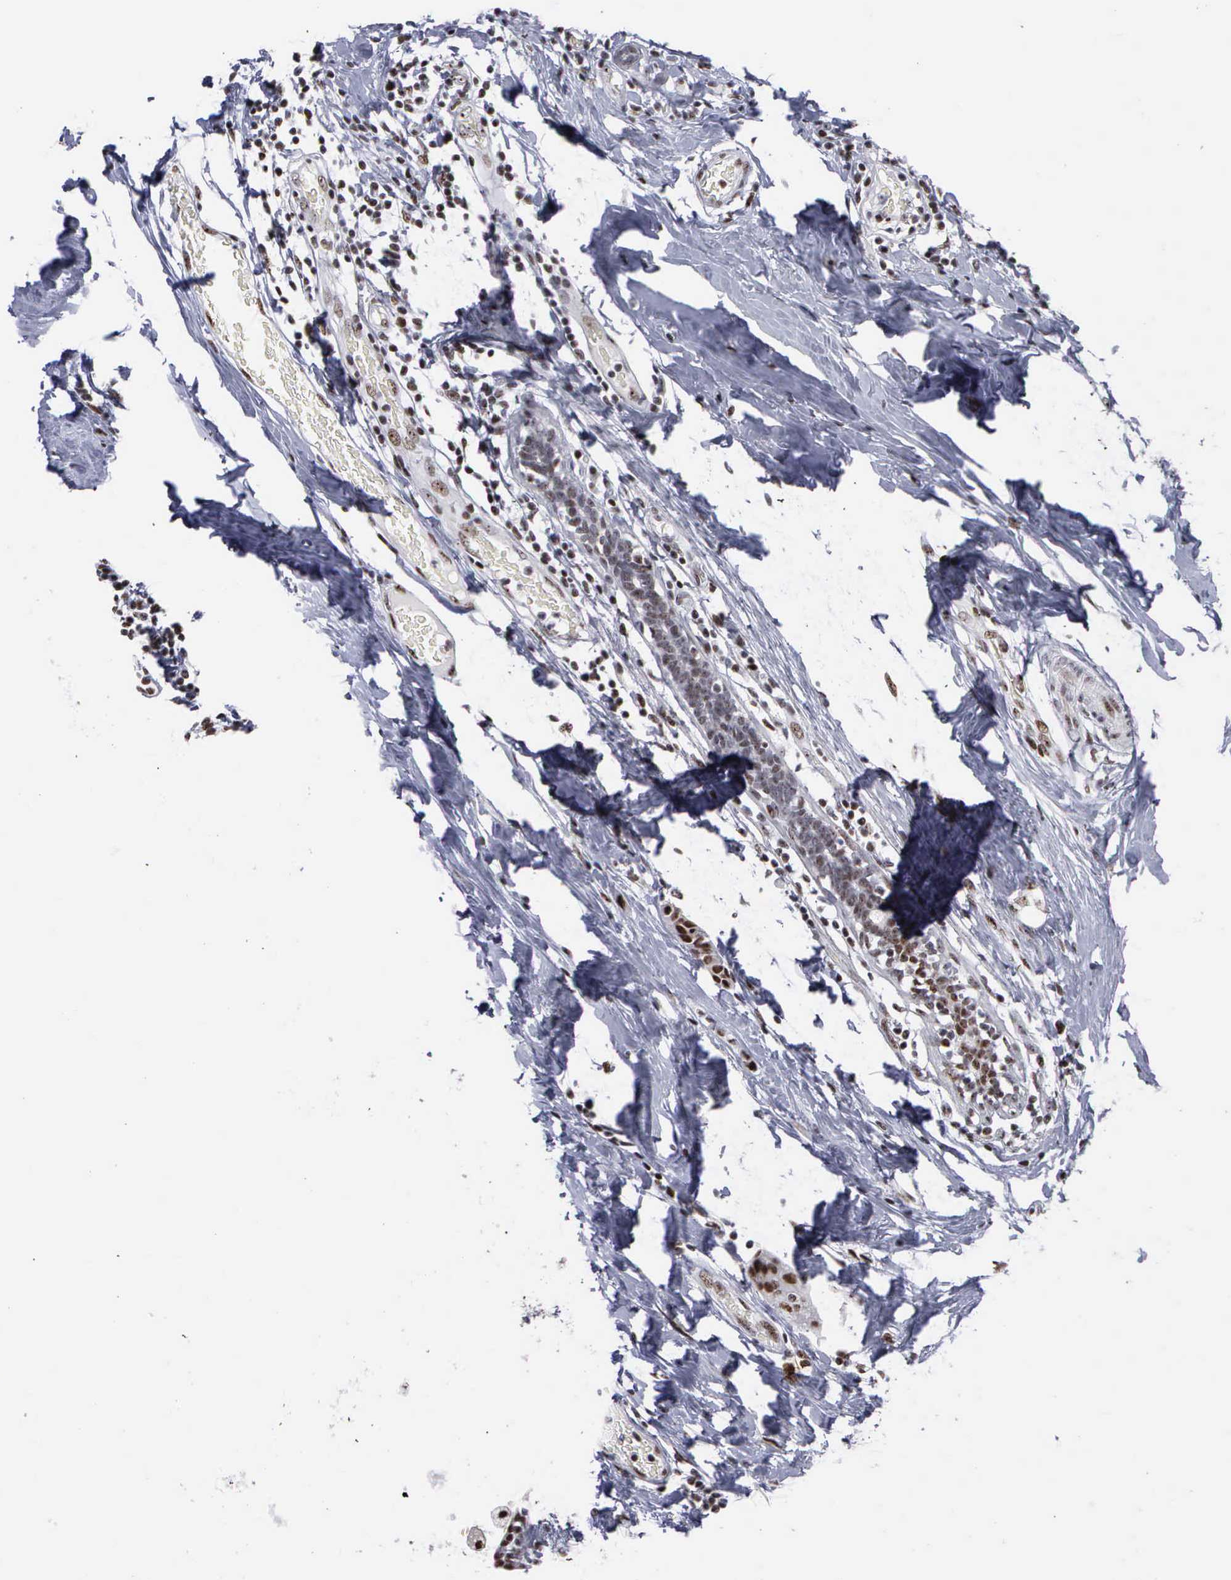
{"staining": {"intensity": "moderate", "quantity": "25%-75%", "location": "nuclear"}, "tissue": "breast cancer", "cell_type": "Tumor cells", "image_type": "cancer", "snomed": [{"axis": "morphology", "description": "Duct carcinoma"}, {"axis": "topography", "description": "Breast"}], "caption": "Human breast cancer (invasive ductal carcinoma) stained for a protein (brown) exhibits moderate nuclear positive staining in approximately 25%-75% of tumor cells.", "gene": "KIAA0586", "patient": {"sex": "female", "age": 45}}